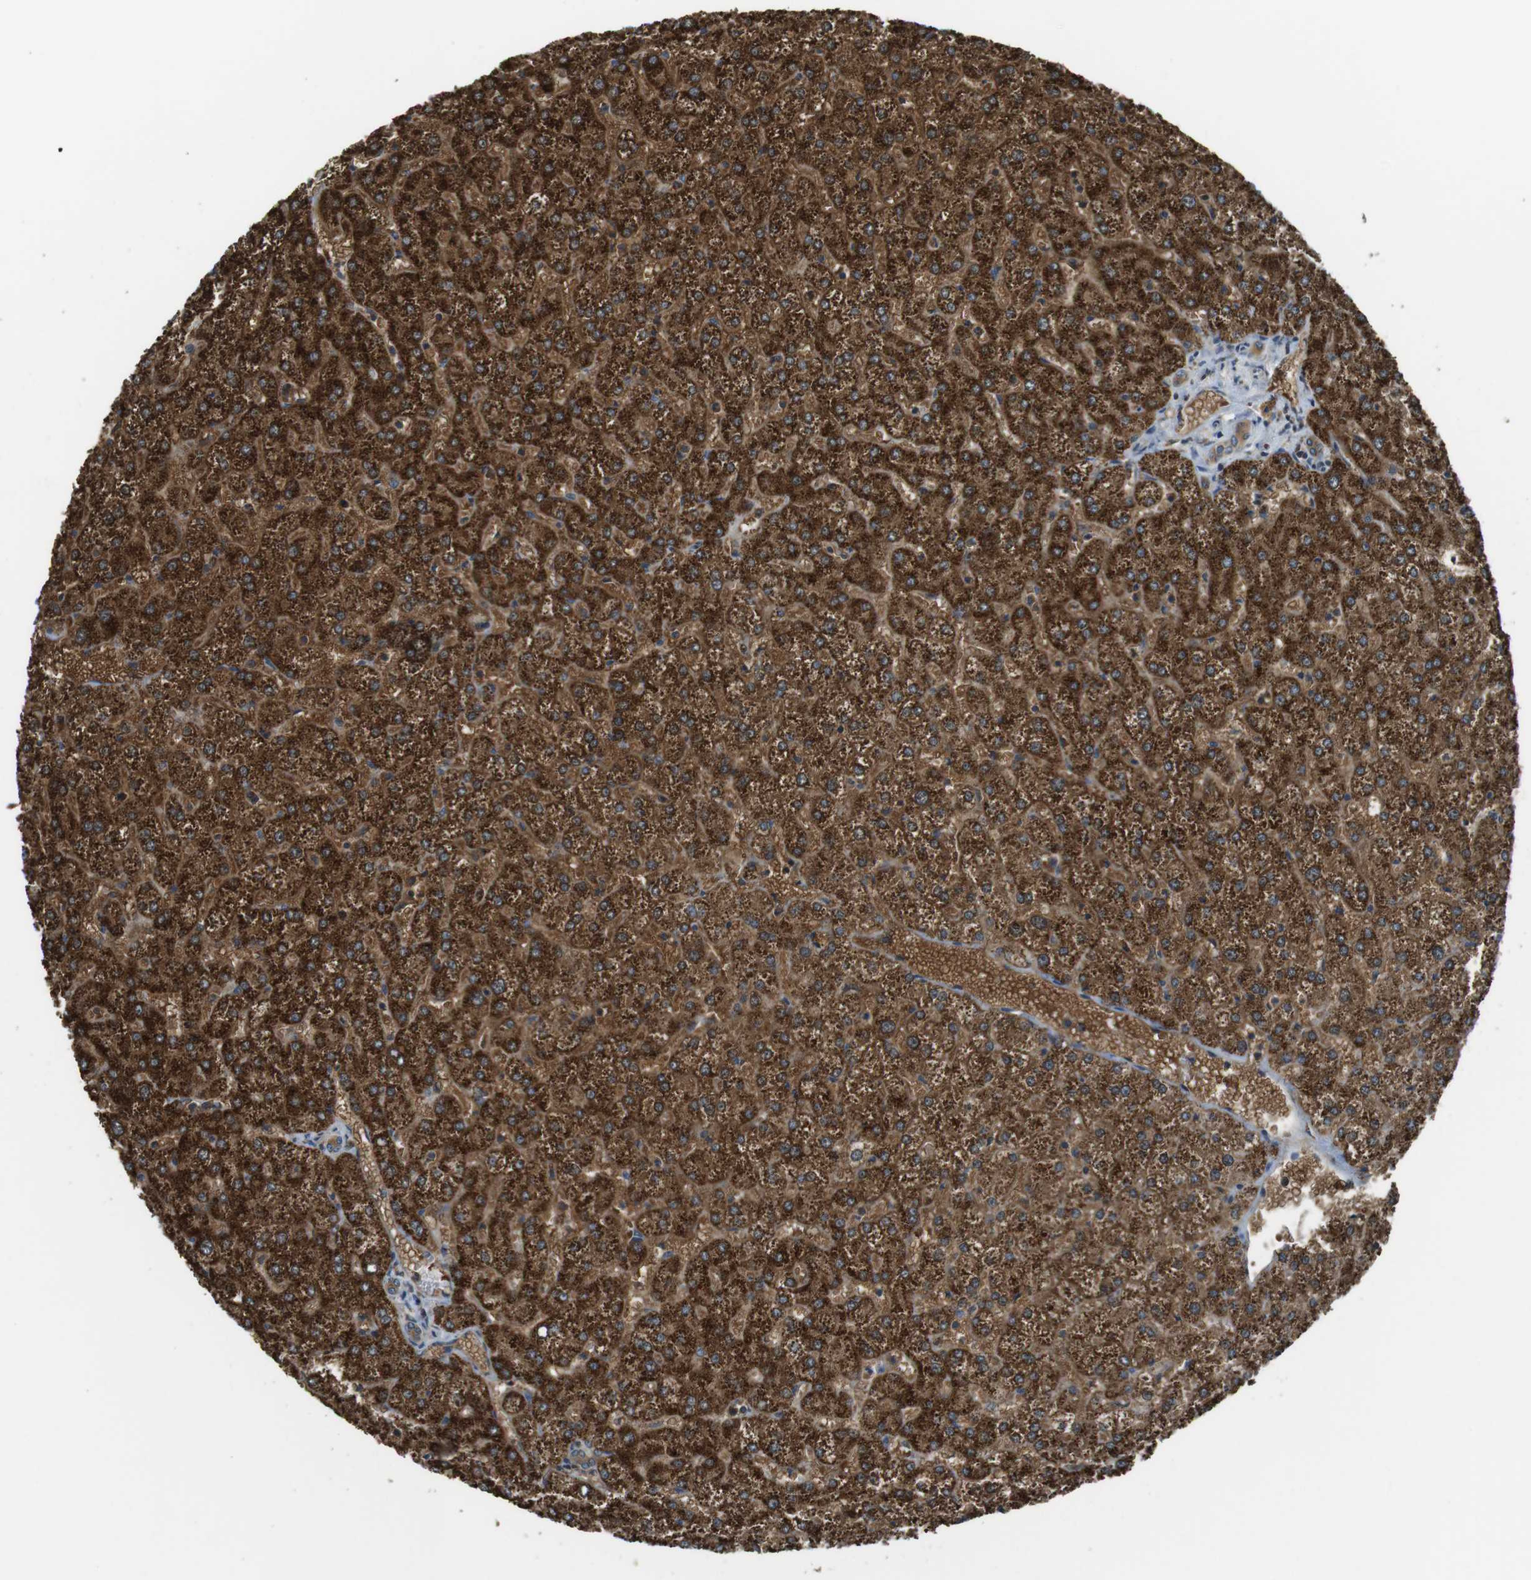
{"staining": {"intensity": "moderate", "quantity": ">75%", "location": "cytoplasmic/membranous"}, "tissue": "liver", "cell_type": "Cholangiocytes", "image_type": "normal", "snomed": [{"axis": "morphology", "description": "Normal tissue, NOS"}, {"axis": "topography", "description": "Liver"}], "caption": "Immunohistochemistry (IHC) staining of normal liver, which exhibits medium levels of moderate cytoplasmic/membranous staining in approximately >75% of cholangiocytes indicating moderate cytoplasmic/membranous protein expression. The staining was performed using DAB (3,3'-diaminobenzidine) (brown) for protein detection and nuclei were counterstained in hematoxylin (blue).", "gene": "LRRC3B", "patient": {"sex": "female", "age": 32}}